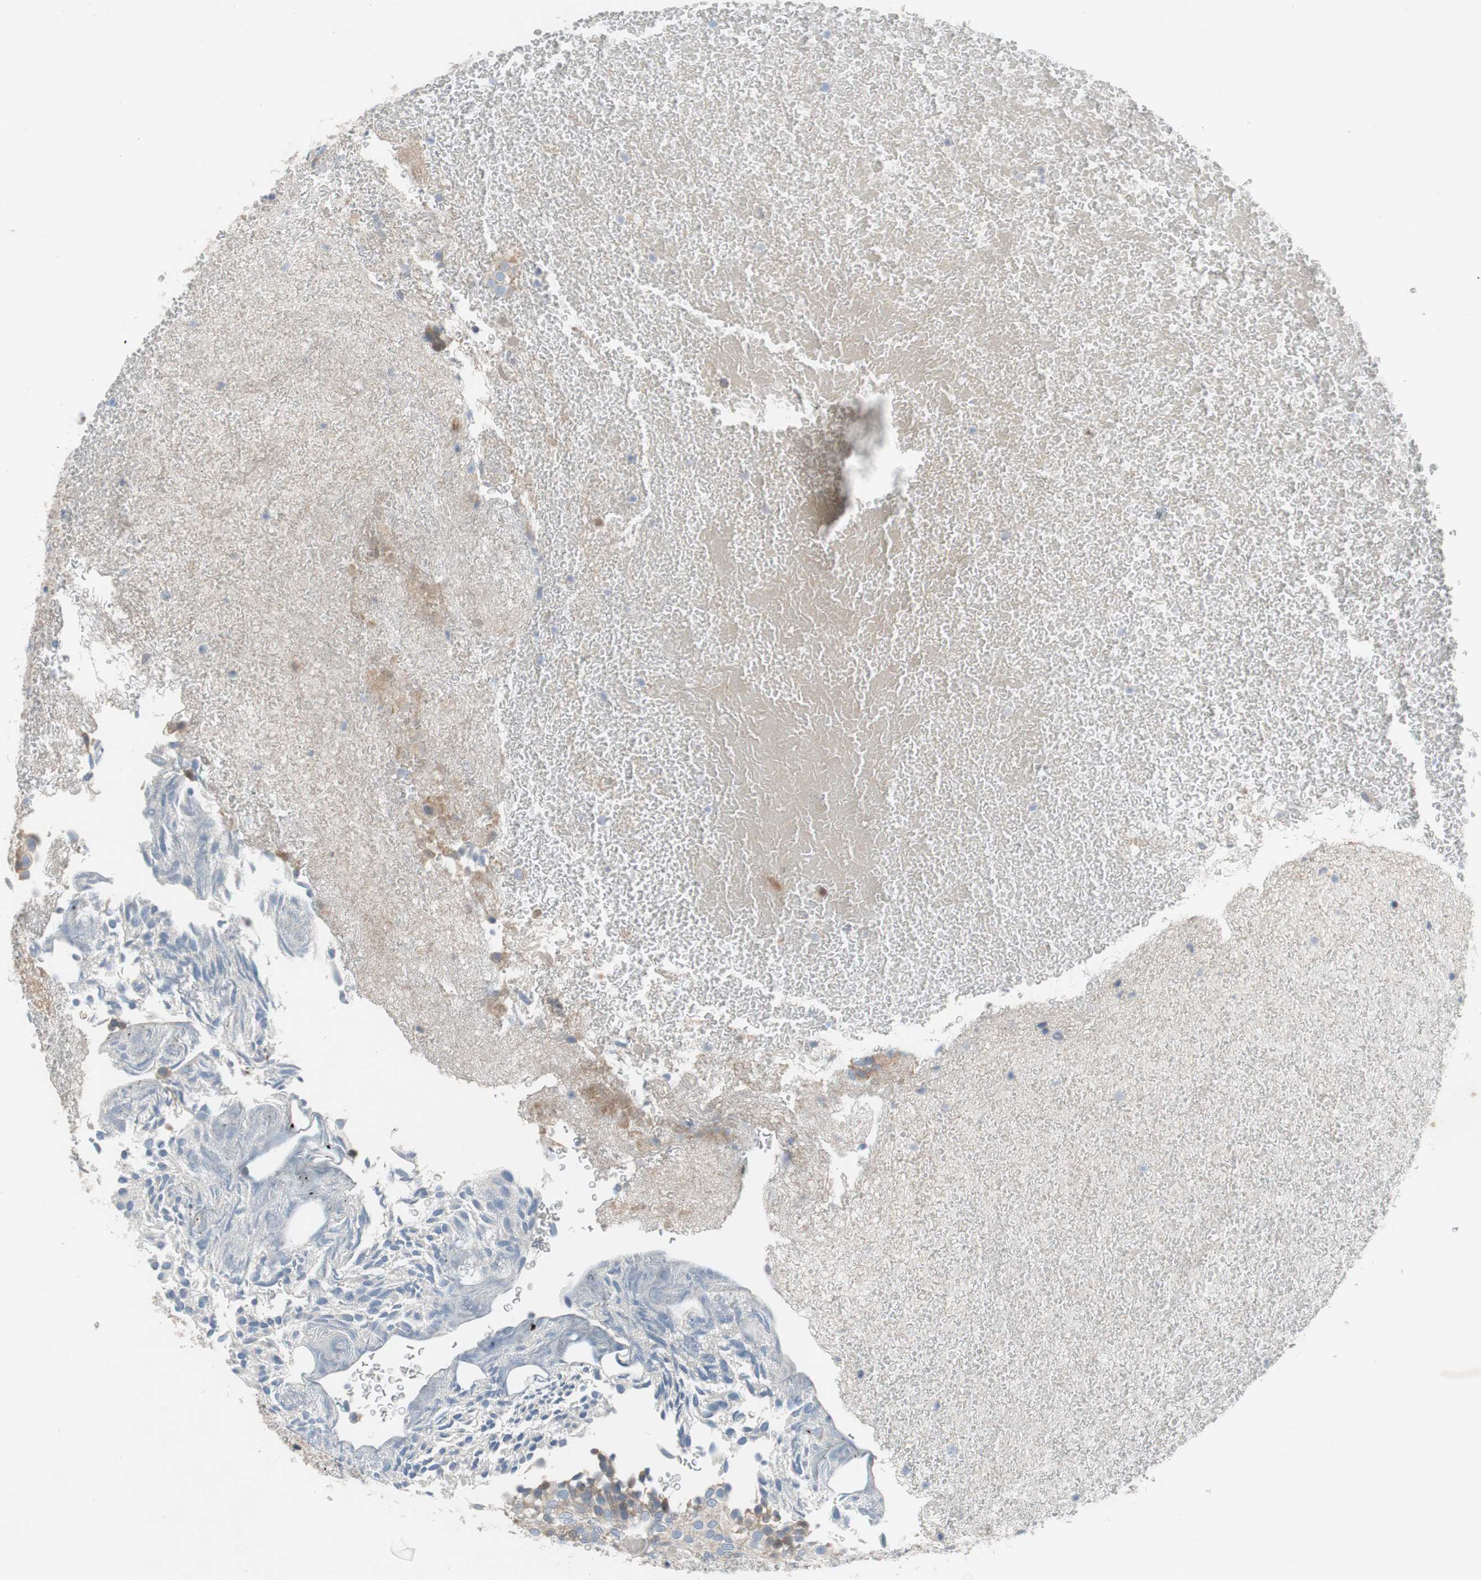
{"staining": {"intensity": "negative", "quantity": "none", "location": "none"}, "tissue": "urothelial cancer", "cell_type": "Tumor cells", "image_type": "cancer", "snomed": [{"axis": "morphology", "description": "Urothelial carcinoma, Low grade"}, {"axis": "topography", "description": "Urinary bladder"}], "caption": "Low-grade urothelial carcinoma was stained to show a protein in brown. There is no significant staining in tumor cells.", "gene": "TACR3", "patient": {"sex": "male", "age": 78}}